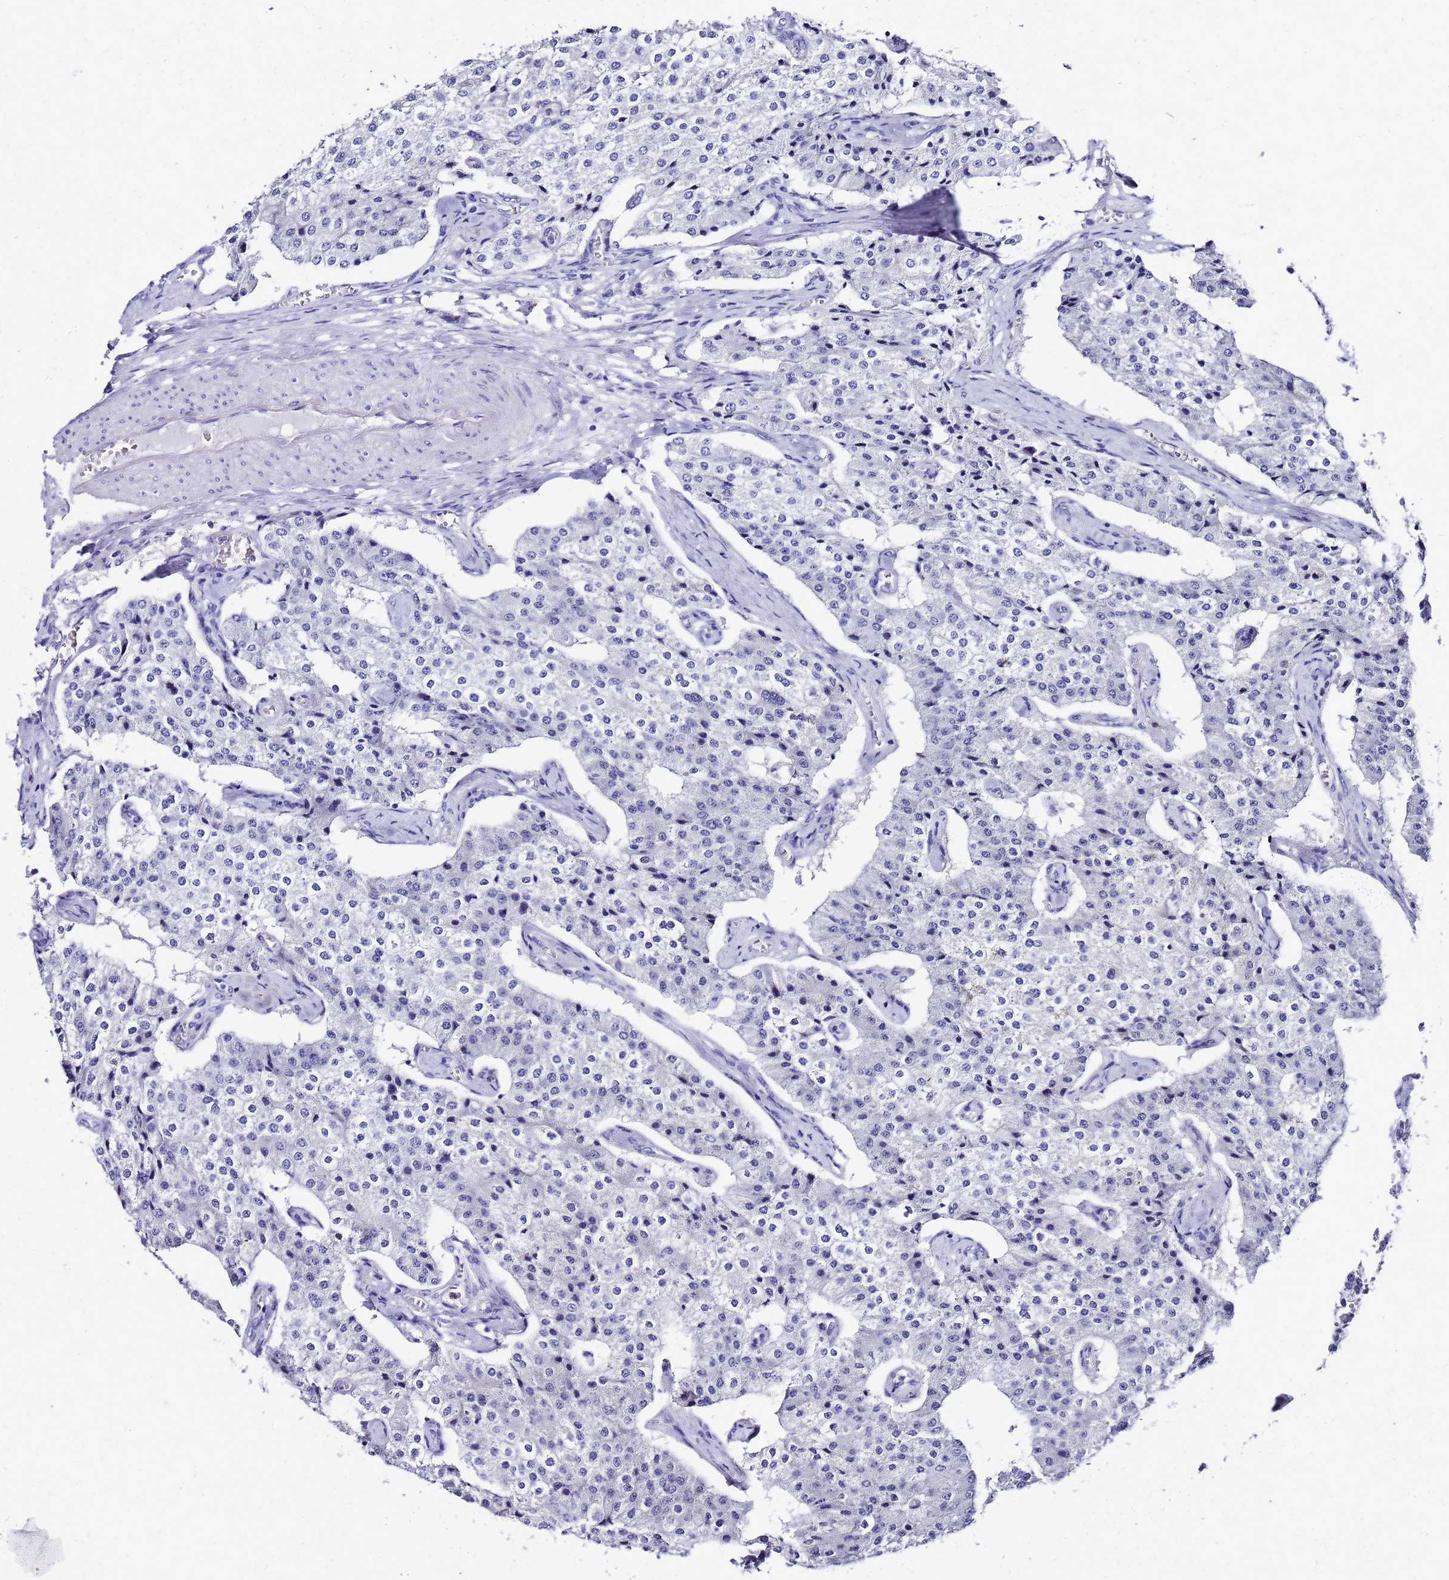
{"staining": {"intensity": "negative", "quantity": "none", "location": "none"}, "tissue": "carcinoid", "cell_type": "Tumor cells", "image_type": "cancer", "snomed": [{"axis": "morphology", "description": "Carcinoid, malignant, NOS"}, {"axis": "topography", "description": "Colon"}], "caption": "Tumor cells are negative for brown protein staining in carcinoid.", "gene": "SMIM21", "patient": {"sex": "female", "age": 52}}